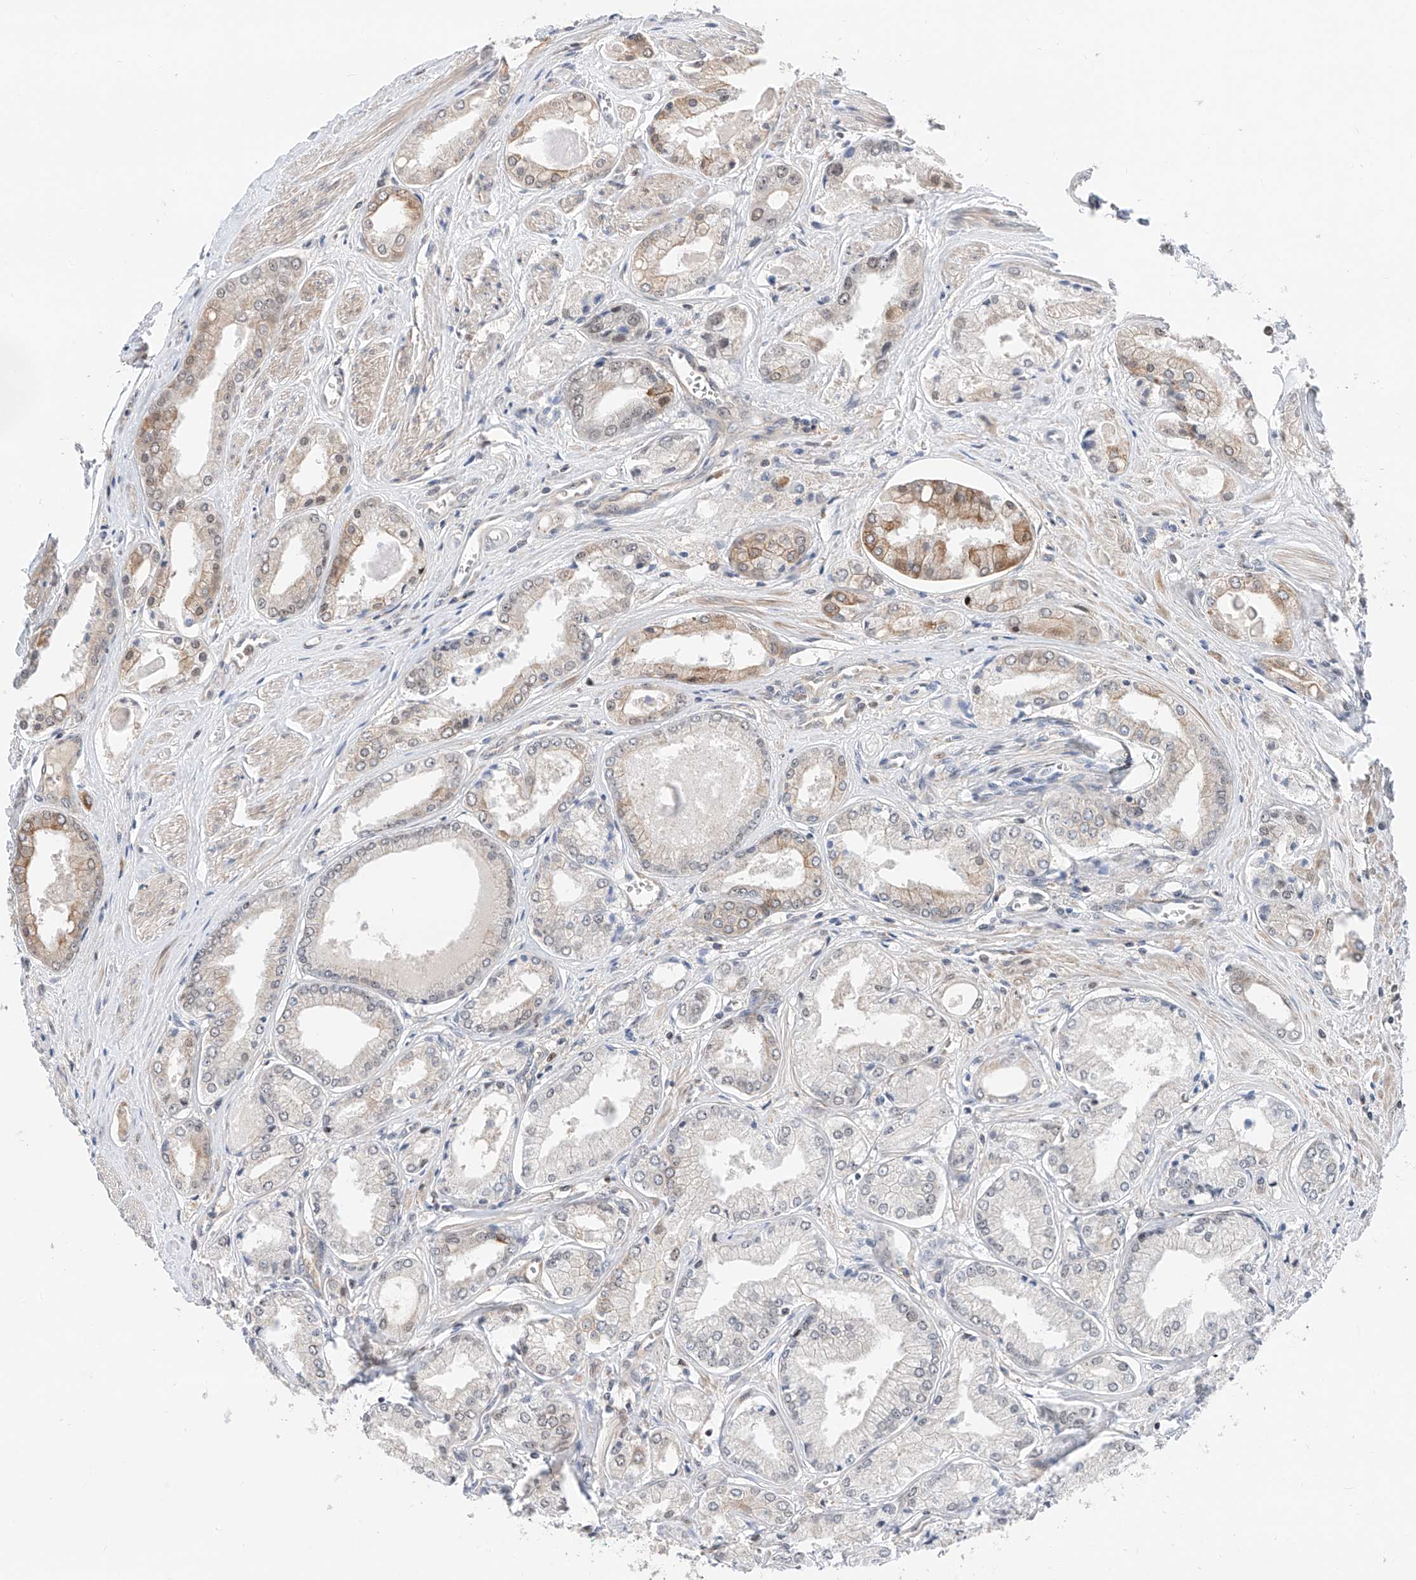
{"staining": {"intensity": "moderate", "quantity": "<25%", "location": "cytoplasmic/membranous"}, "tissue": "prostate cancer", "cell_type": "Tumor cells", "image_type": "cancer", "snomed": [{"axis": "morphology", "description": "Adenocarcinoma, Low grade"}, {"axis": "topography", "description": "Prostate"}], "caption": "Approximately <25% of tumor cells in adenocarcinoma (low-grade) (prostate) display moderate cytoplasmic/membranous protein positivity as visualized by brown immunohistochemical staining.", "gene": "SNRNP200", "patient": {"sex": "male", "age": 60}}